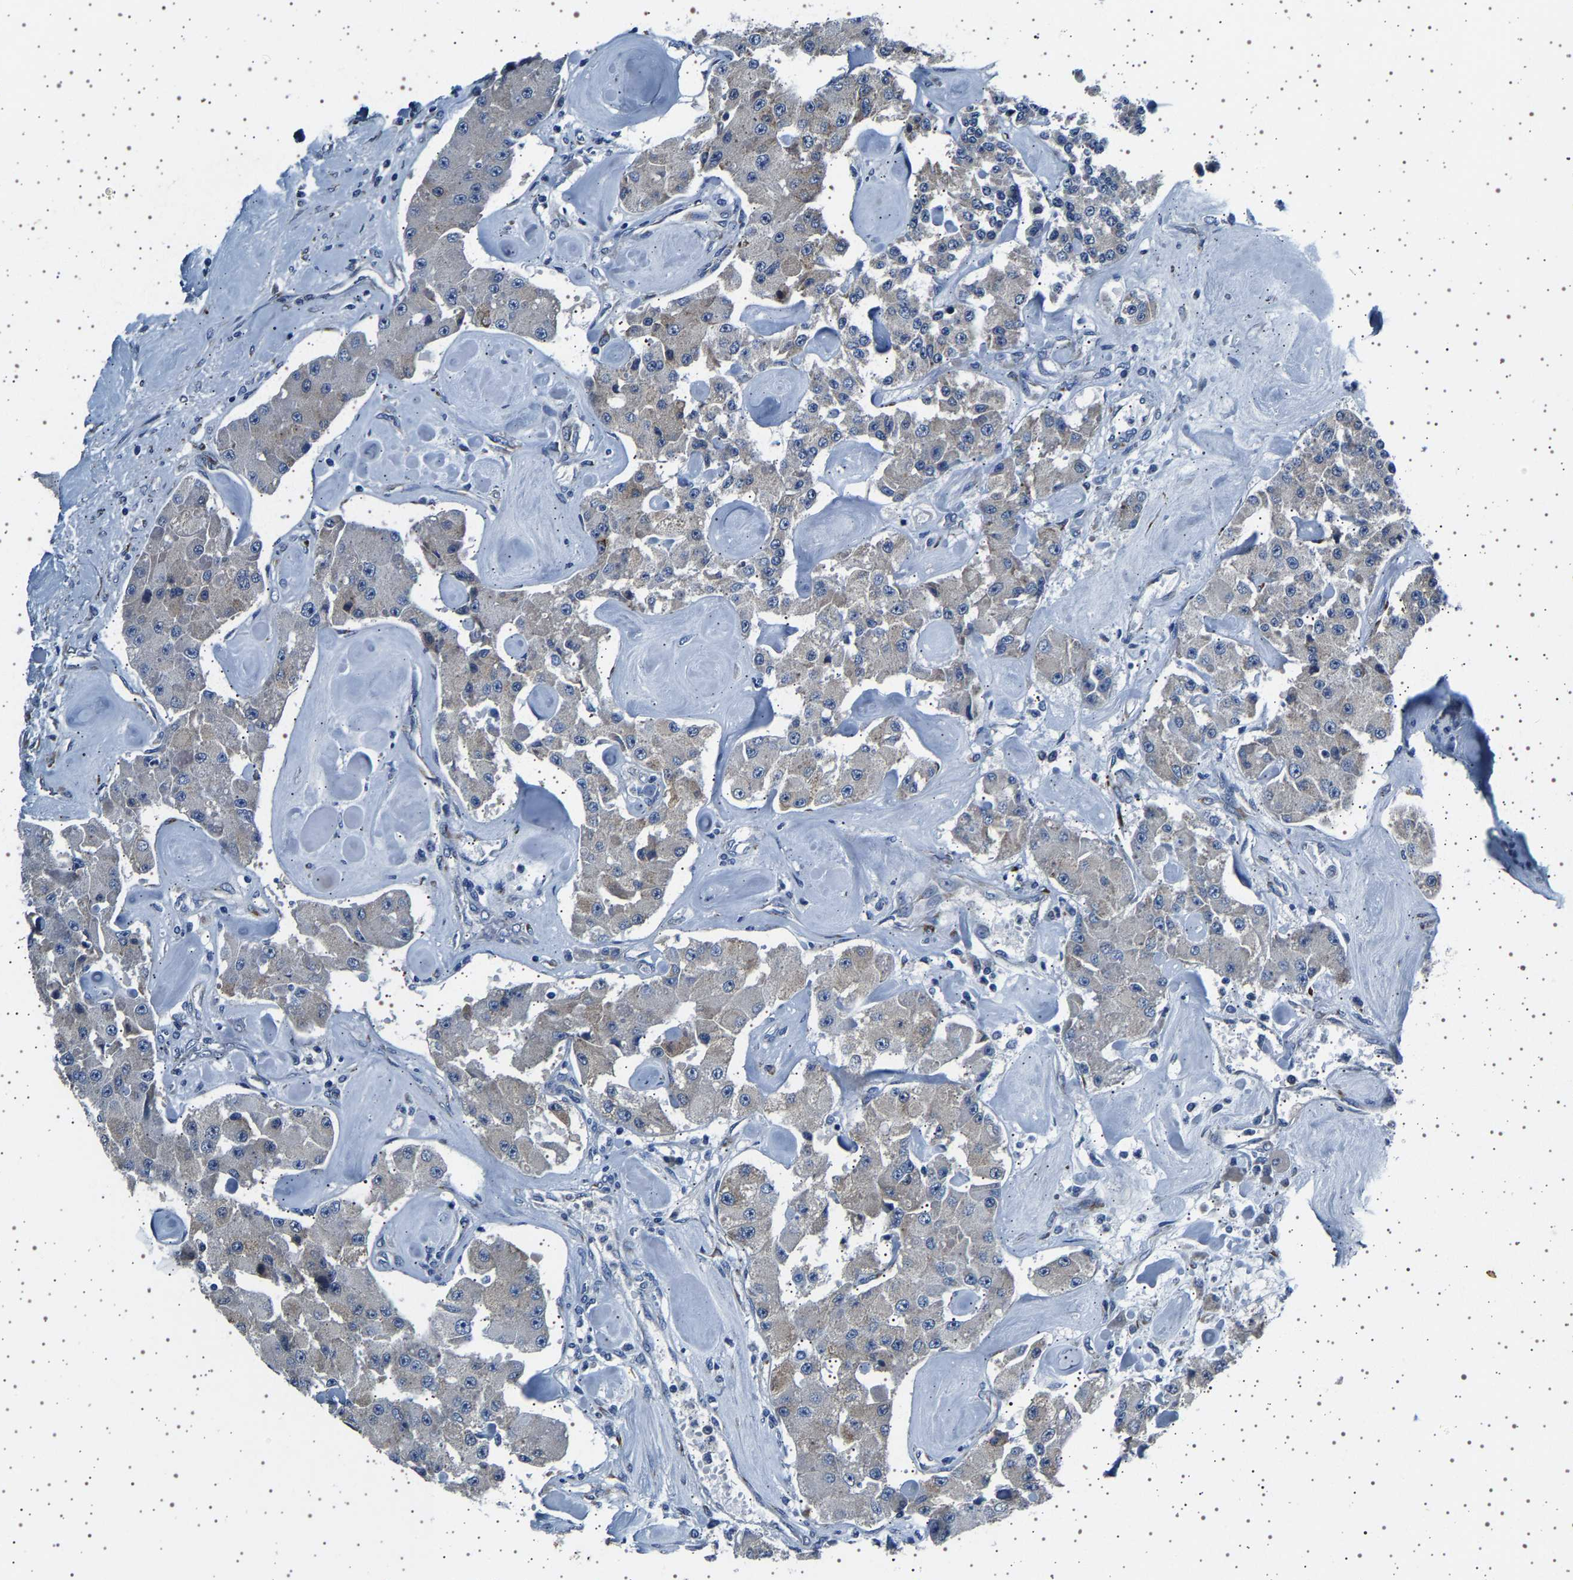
{"staining": {"intensity": "weak", "quantity": "<25%", "location": "cytoplasmic/membranous"}, "tissue": "carcinoid", "cell_type": "Tumor cells", "image_type": "cancer", "snomed": [{"axis": "morphology", "description": "Carcinoid, malignant, NOS"}, {"axis": "topography", "description": "Pancreas"}], "caption": "Immunohistochemistry histopathology image of neoplastic tissue: carcinoid (malignant) stained with DAB (3,3'-diaminobenzidine) shows no significant protein staining in tumor cells. Brightfield microscopy of immunohistochemistry (IHC) stained with DAB (3,3'-diaminobenzidine) (brown) and hematoxylin (blue), captured at high magnification.", "gene": "FTCD", "patient": {"sex": "male", "age": 41}}